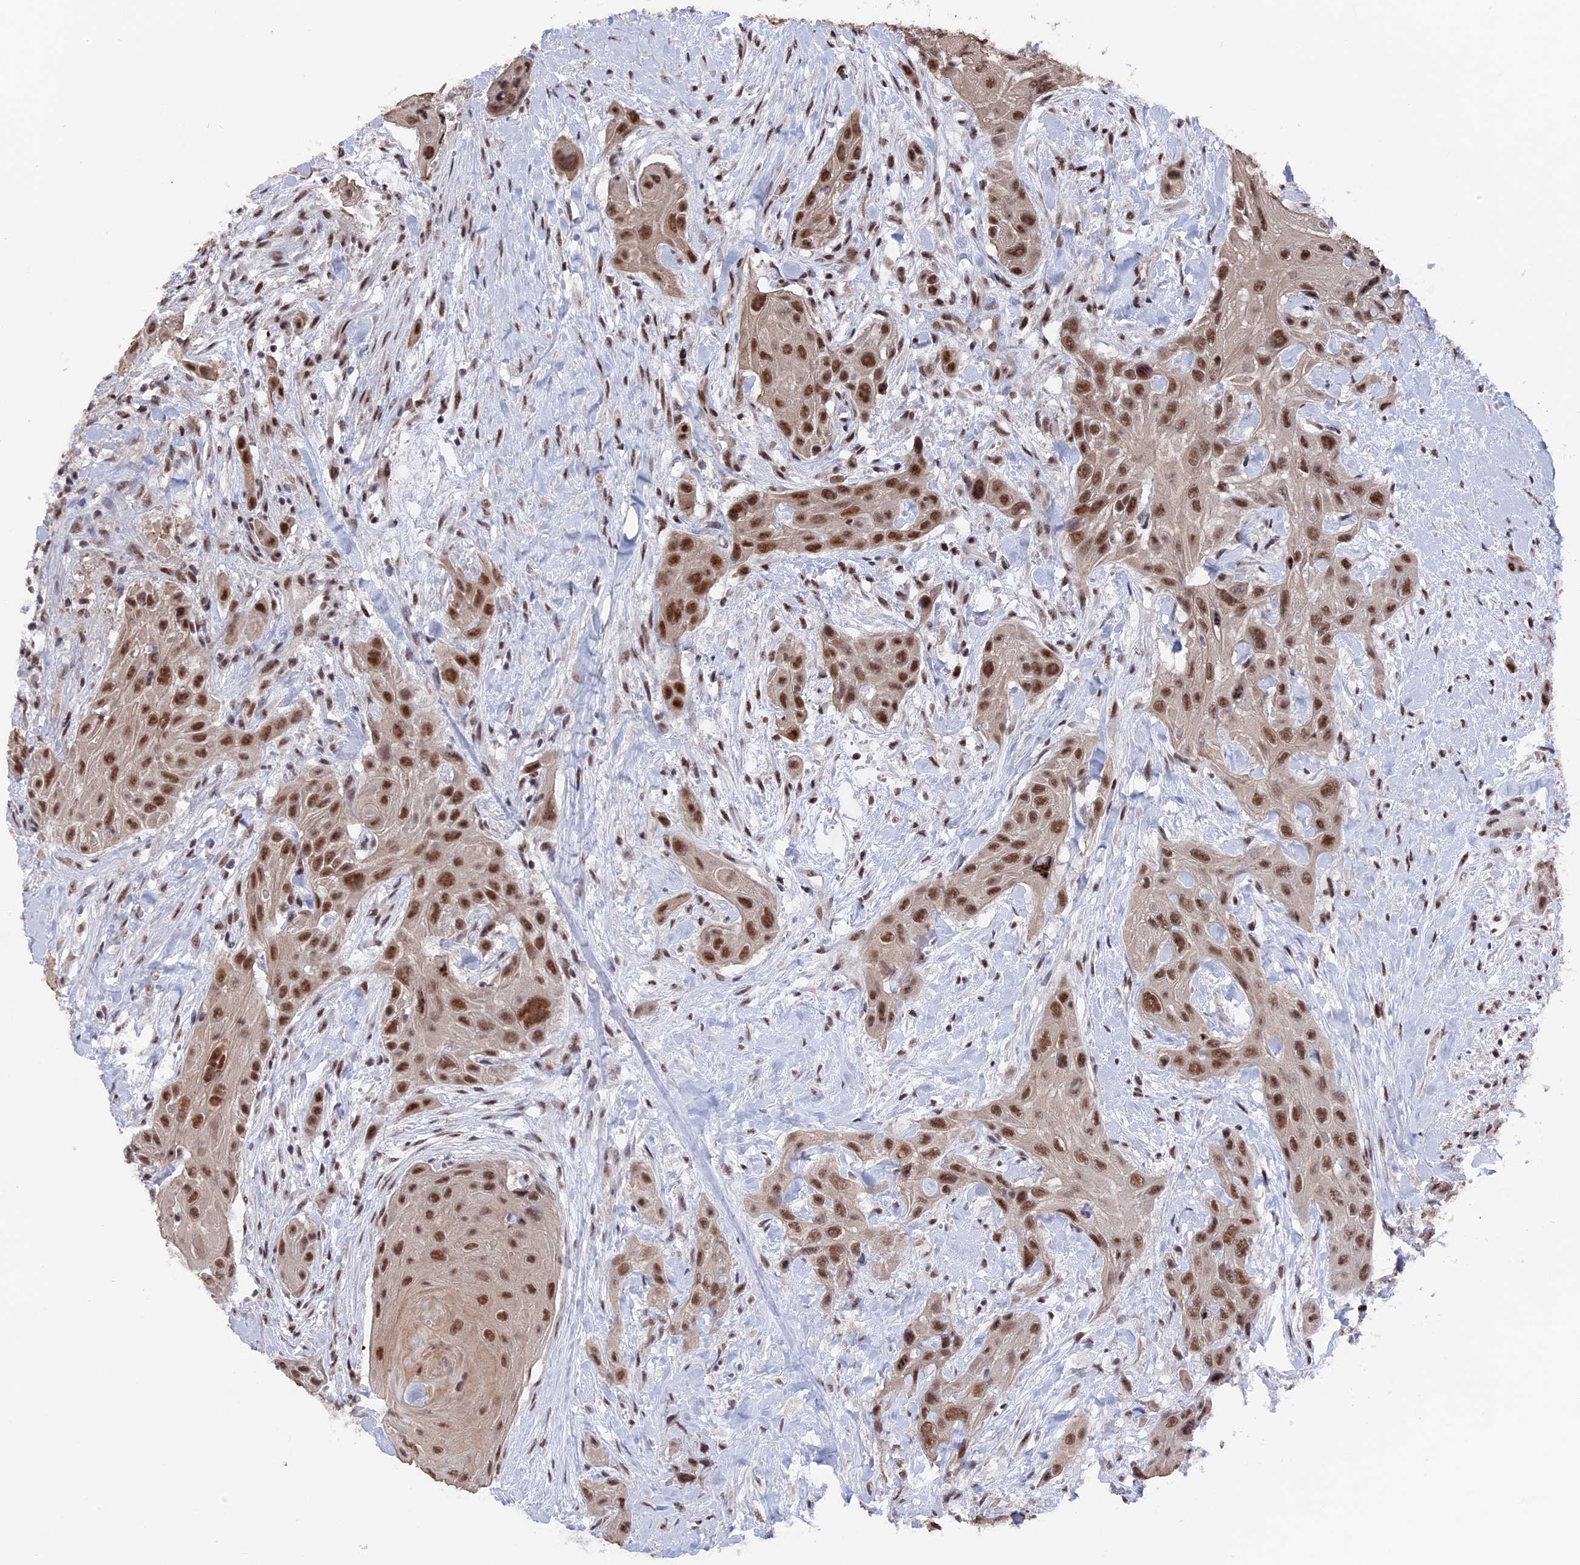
{"staining": {"intensity": "moderate", "quantity": ">75%", "location": "nuclear"}, "tissue": "head and neck cancer", "cell_type": "Tumor cells", "image_type": "cancer", "snomed": [{"axis": "morphology", "description": "Squamous cell carcinoma, NOS"}, {"axis": "topography", "description": "Head-Neck"}], "caption": "An image of human squamous cell carcinoma (head and neck) stained for a protein demonstrates moderate nuclear brown staining in tumor cells.", "gene": "SF3A2", "patient": {"sex": "male", "age": 81}}